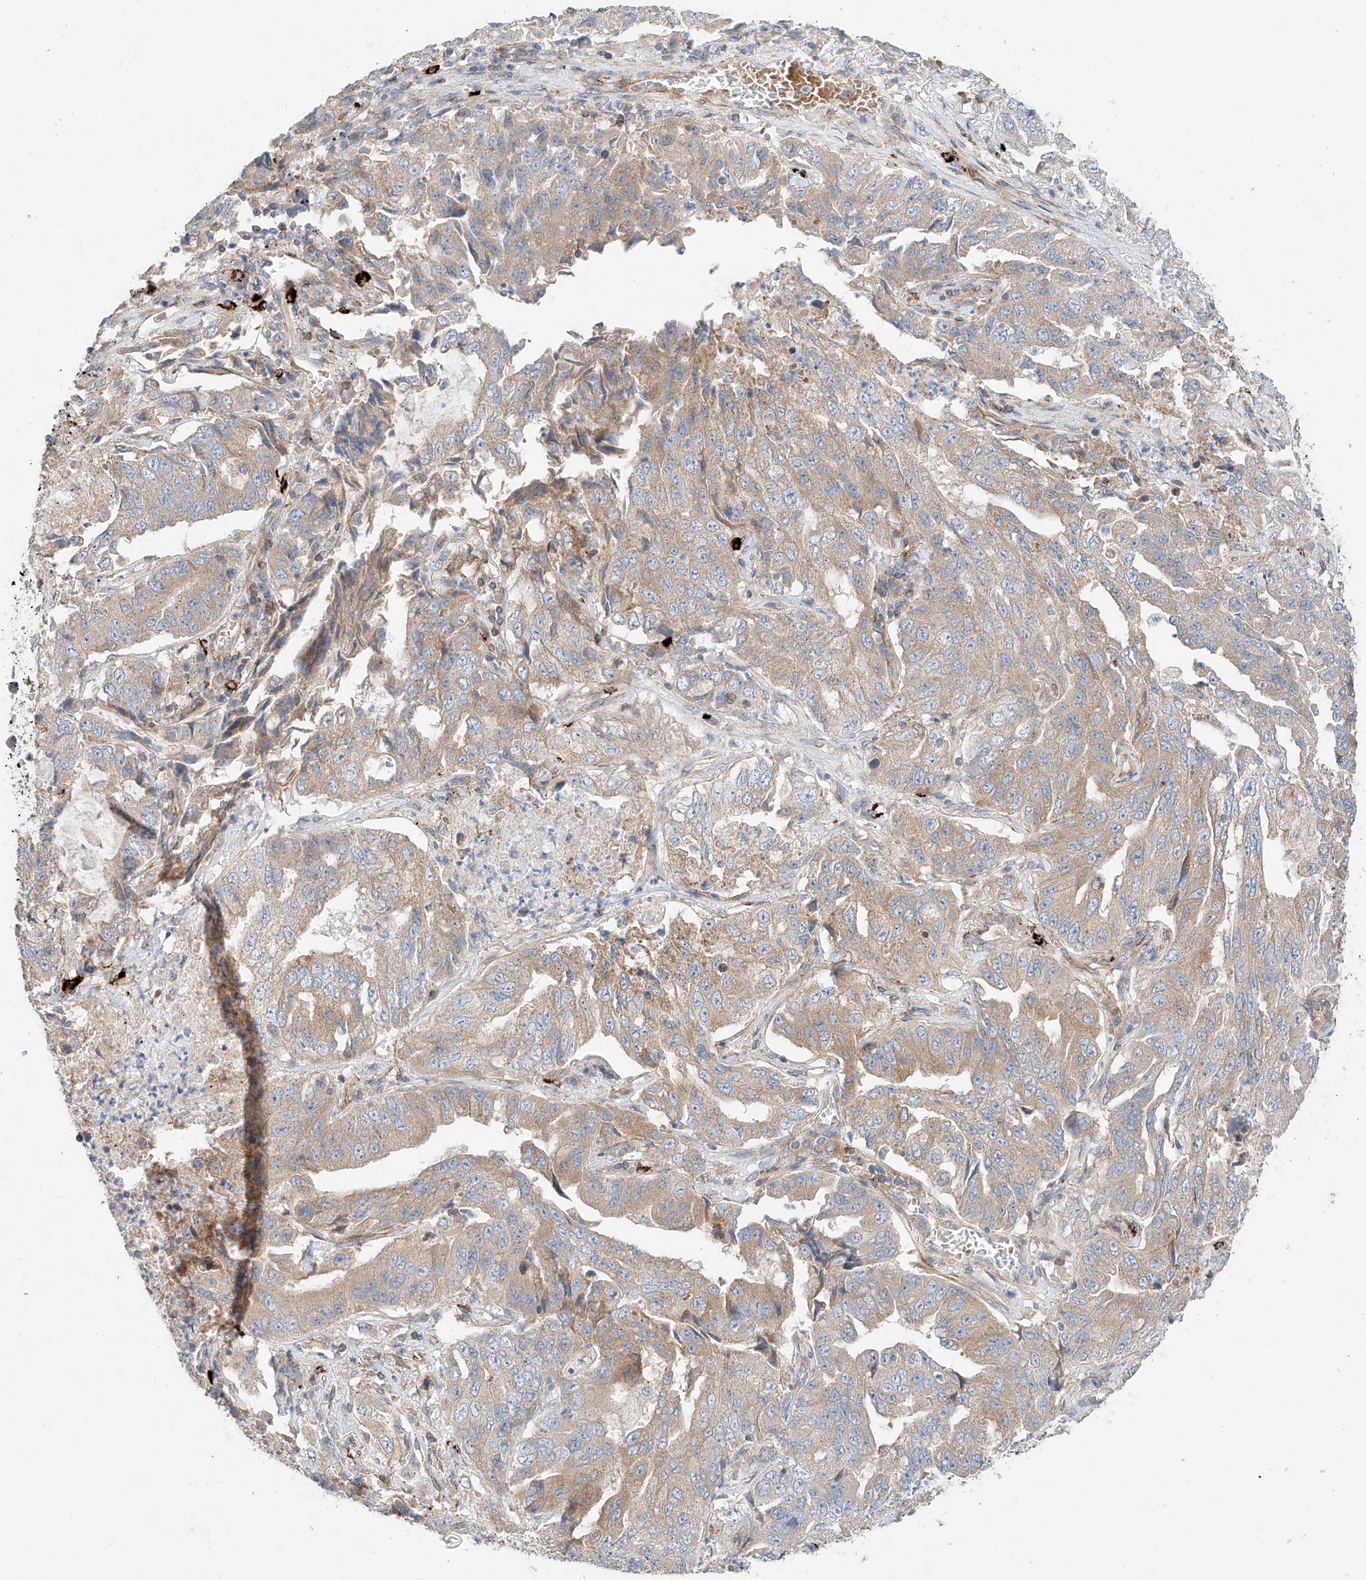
{"staining": {"intensity": "weak", "quantity": "25%-75%", "location": "cytoplasmic/membranous"}, "tissue": "lung cancer", "cell_type": "Tumor cells", "image_type": "cancer", "snomed": [{"axis": "morphology", "description": "Adenocarcinoma, NOS"}, {"axis": "topography", "description": "Lung"}], "caption": "Adenocarcinoma (lung) stained for a protein (brown) demonstrates weak cytoplasmic/membranous positive positivity in about 25%-75% of tumor cells.", "gene": "MINDY4", "patient": {"sex": "female", "age": 51}}